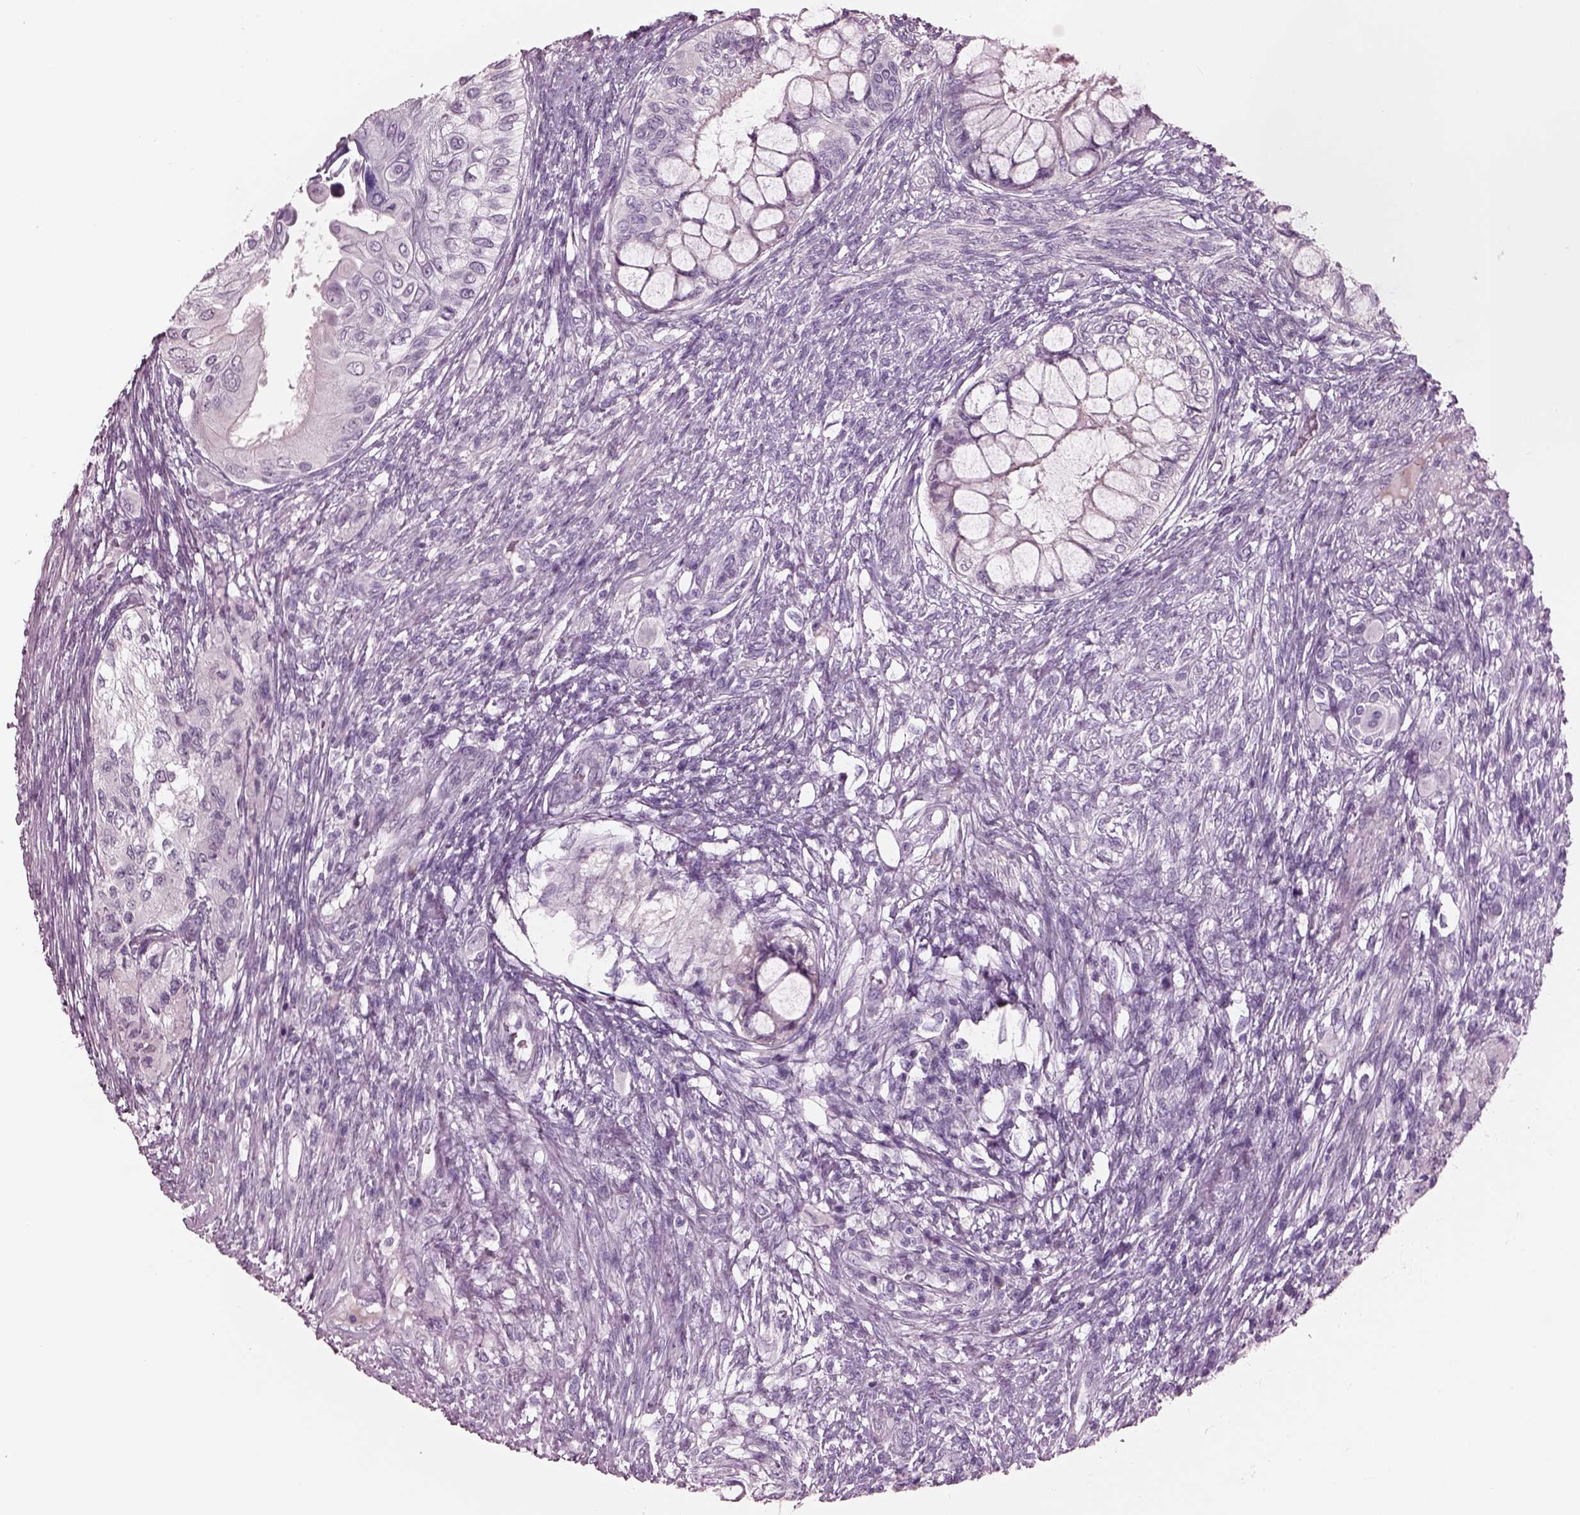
{"staining": {"intensity": "negative", "quantity": "none", "location": "none"}, "tissue": "testis cancer", "cell_type": "Tumor cells", "image_type": "cancer", "snomed": [{"axis": "morphology", "description": "Seminoma, NOS"}, {"axis": "morphology", "description": "Carcinoma, Embryonal, NOS"}, {"axis": "topography", "description": "Testis"}], "caption": "Seminoma (testis) was stained to show a protein in brown. There is no significant expression in tumor cells. (Stains: DAB IHC with hematoxylin counter stain, Microscopy: brightfield microscopy at high magnification).", "gene": "CYLC1", "patient": {"sex": "male", "age": 41}}